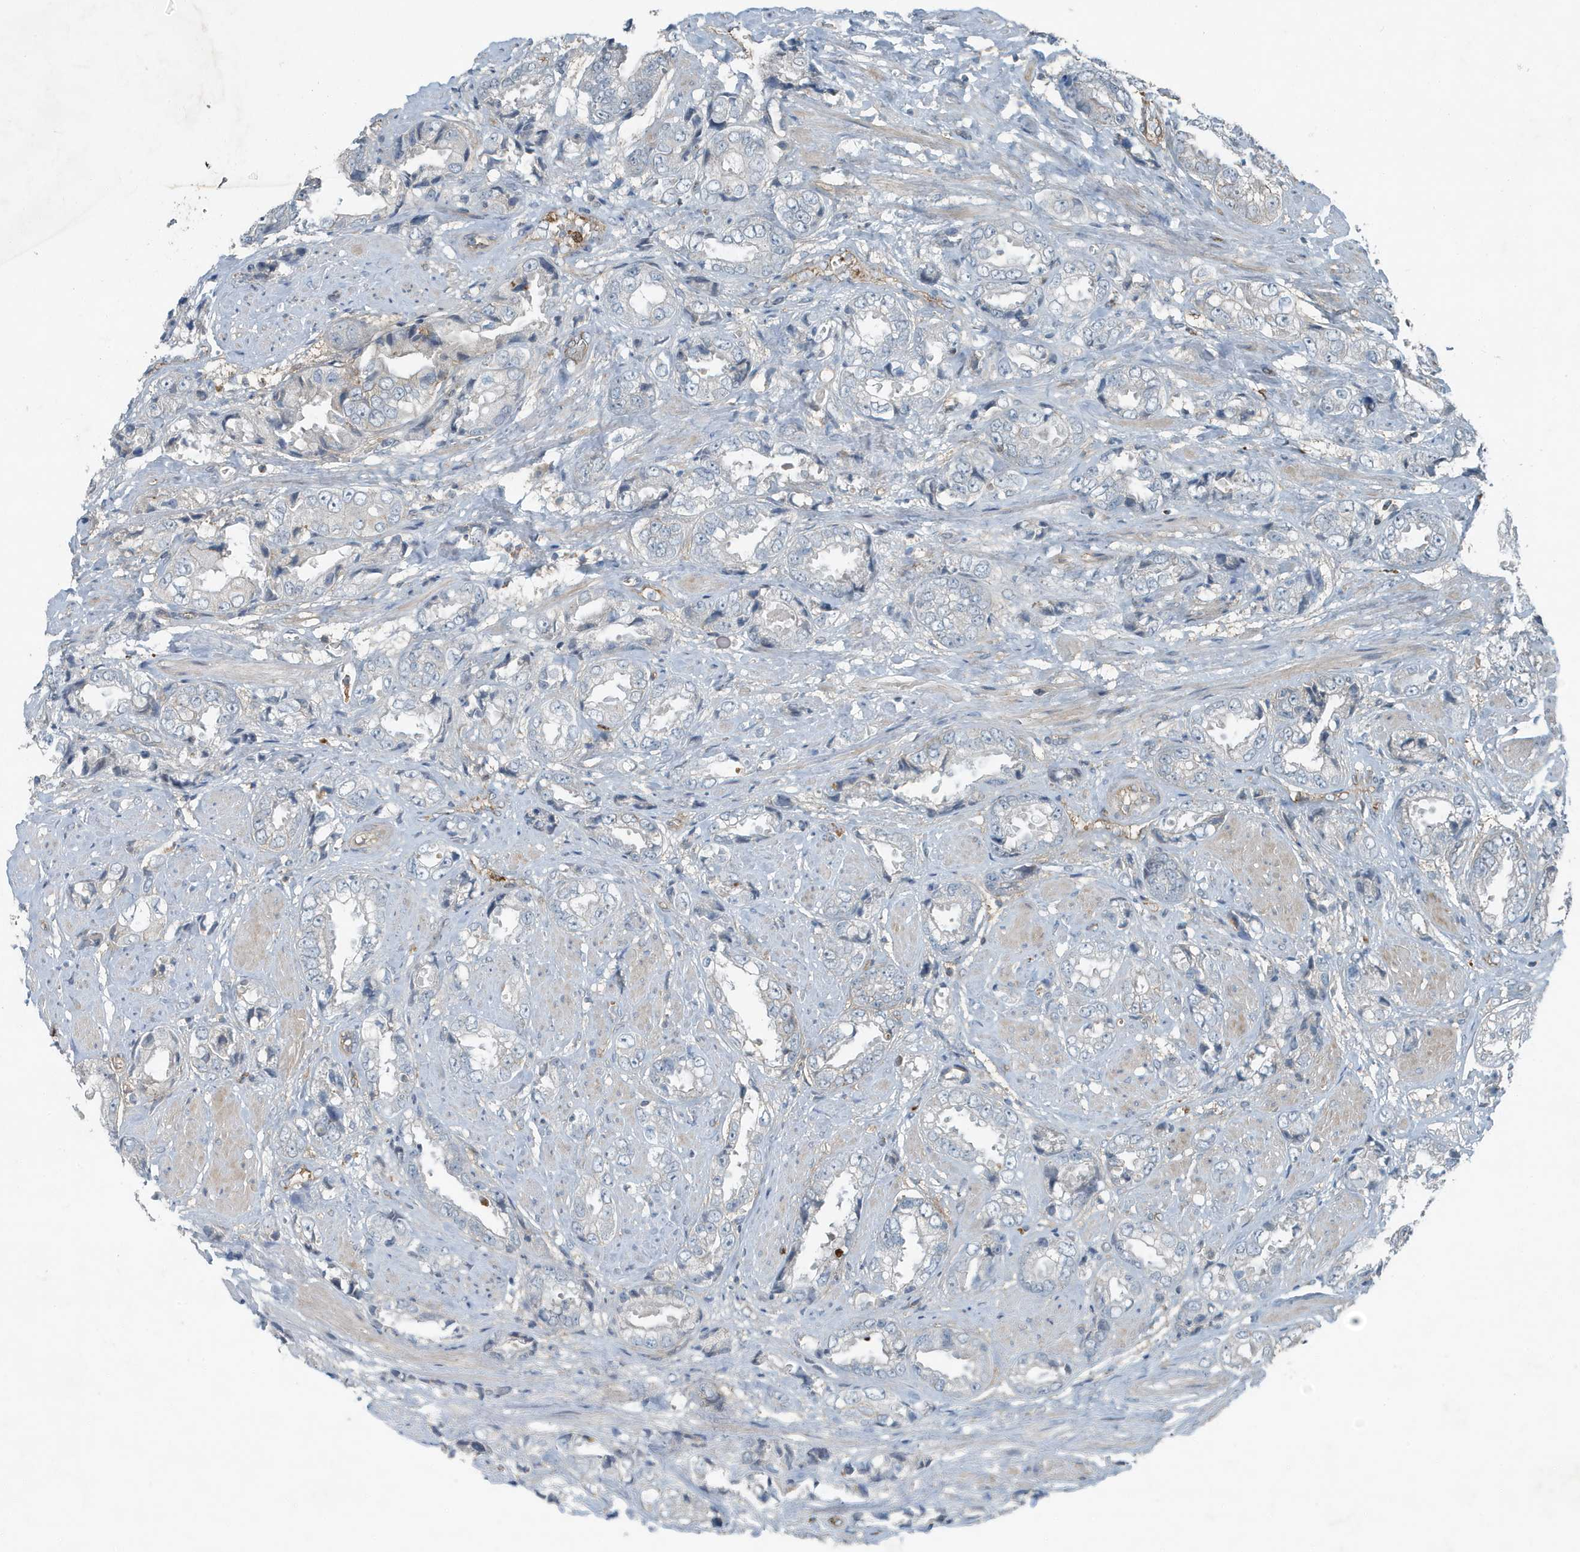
{"staining": {"intensity": "negative", "quantity": "none", "location": "none"}, "tissue": "prostate cancer", "cell_type": "Tumor cells", "image_type": "cancer", "snomed": [{"axis": "morphology", "description": "Adenocarcinoma, High grade"}, {"axis": "topography", "description": "Prostate"}], "caption": "High power microscopy photomicrograph of an immunohistochemistry (IHC) micrograph of prostate adenocarcinoma (high-grade), revealing no significant positivity in tumor cells.", "gene": "DAPP1", "patient": {"sex": "male", "age": 61}}